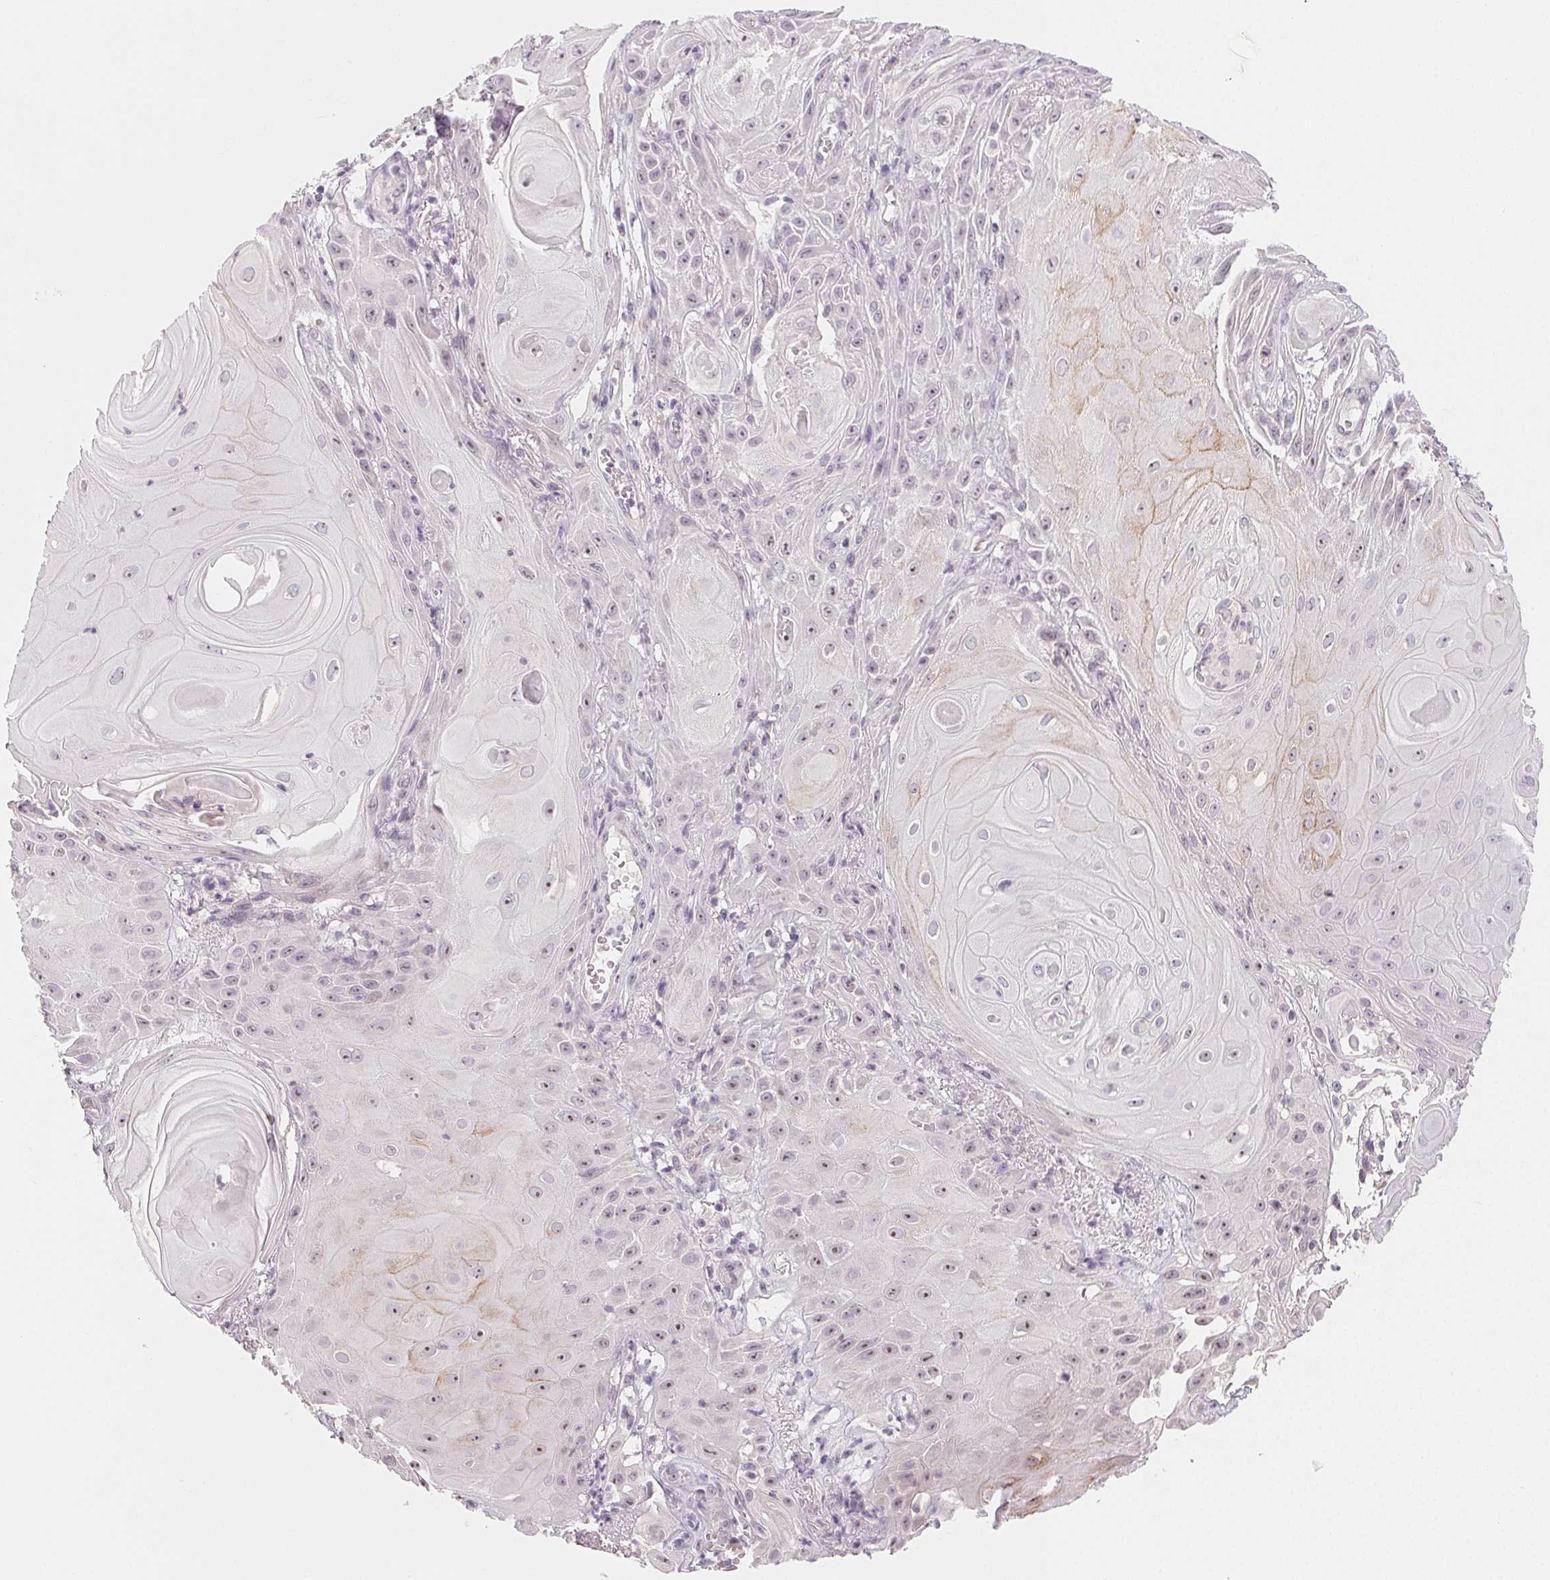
{"staining": {"intensity": "negative", "quantity": "none", "location": "none"}, "tissue": "skin cancer", "cell_type": "Tumor cells", "image_type": "cancer", "snomed": [{"axis": "morphology", "description": "Squamous cell carcinoma, NOS"}, {"axis": "topography", "description": "Skin"}], "caption": "This is an immunohistochemistry (IHC) image of human skin cancer (squamous cell carcinoma). There is no positivity in tumor cells.", "gene": "MYBL1", "patient": {"sex": "male", "age": 62}}